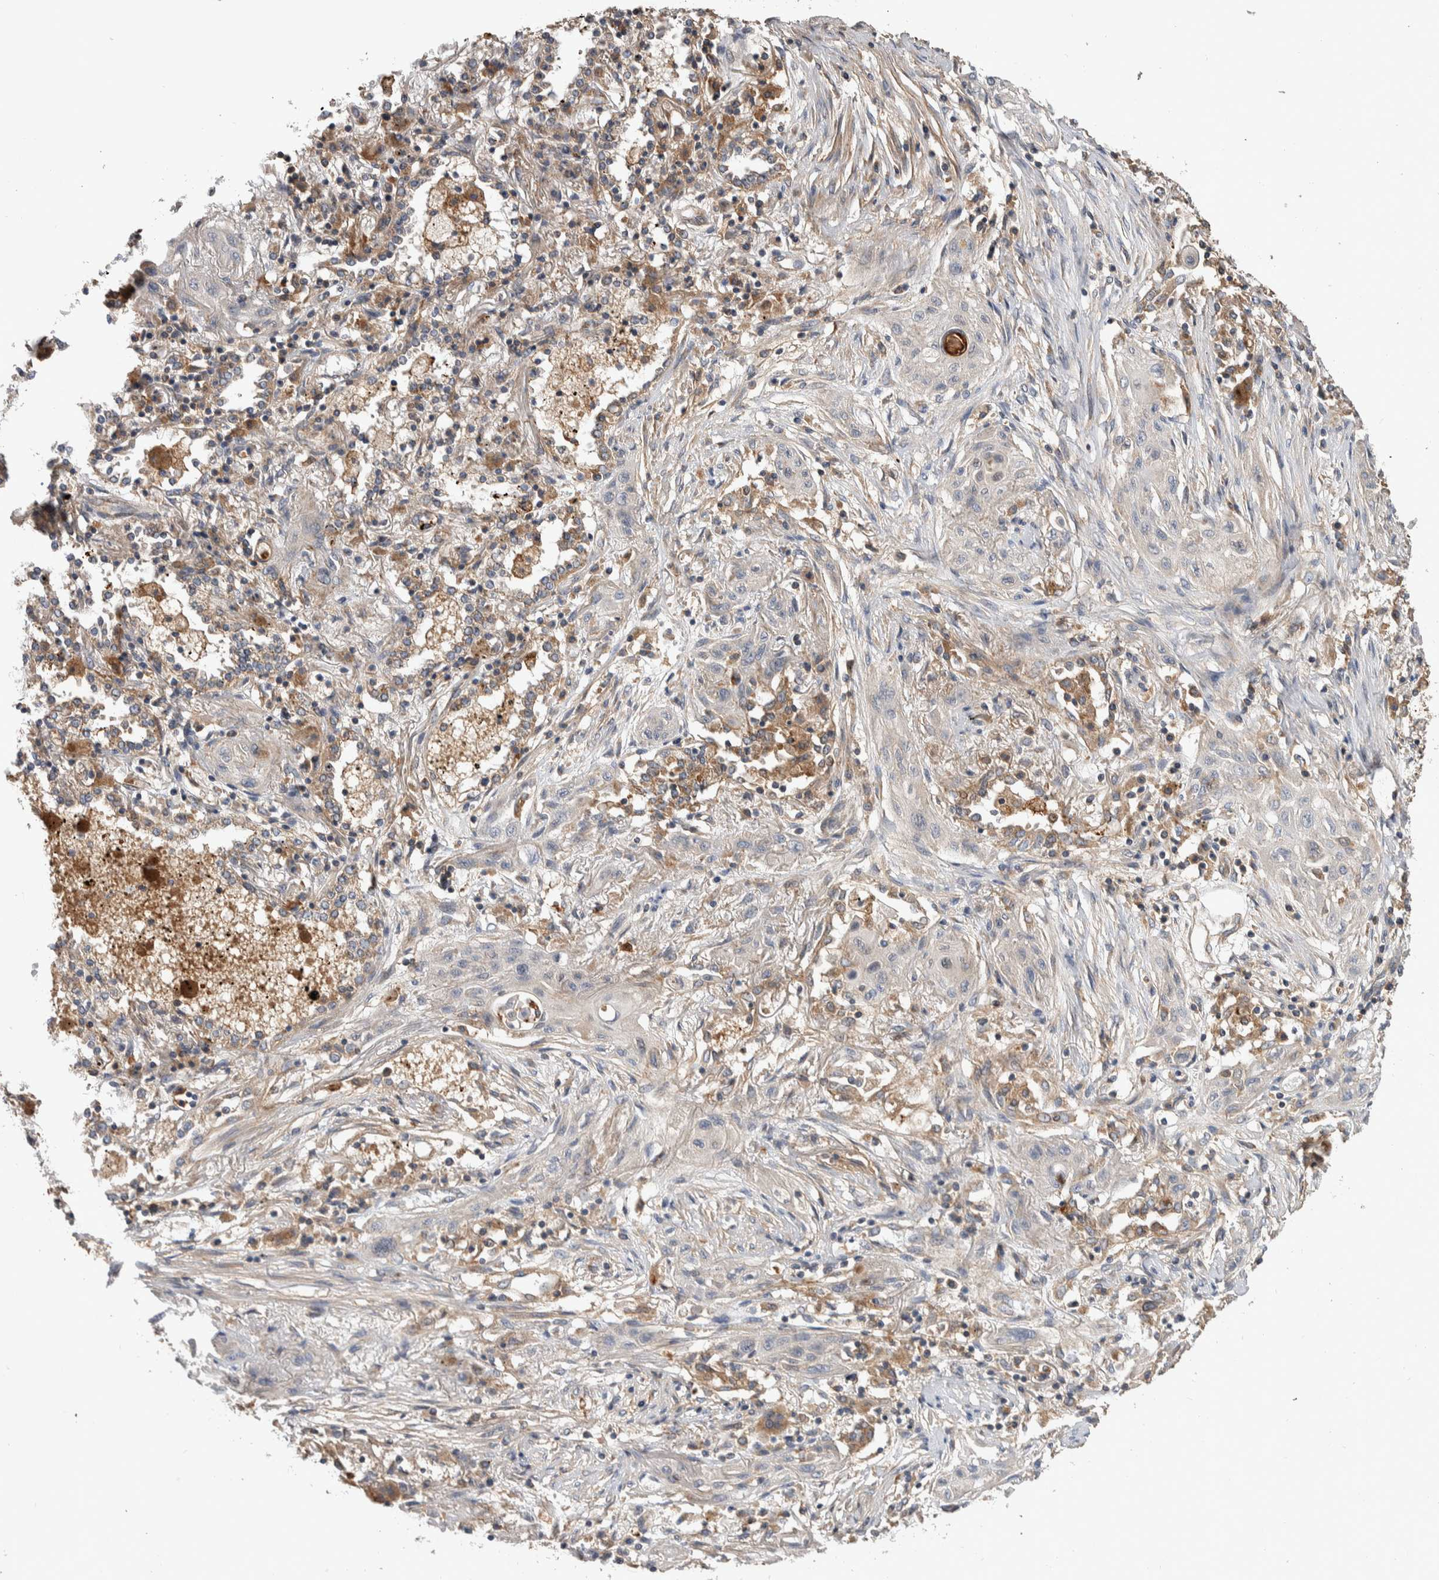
{"staining": {"intensity": "weak", "quantity": "<25%", "location": "cytoplasmic/membranous"}, "tissue": "lung cancer", "cell_type": "Tumor cells", "image_type": "cancer", "snomed": [{"axis": "morphology", "description": "Squamous cell carcinoma, NOS"}, {"axis": "topography", "description": "Lung"}], "caption": "A micrograph of human squamous cell carcinoma (lung) is negative for staining in tumor cells.", "gene": "SDCBP", "patient": {"sex": "female", "age": 47}}